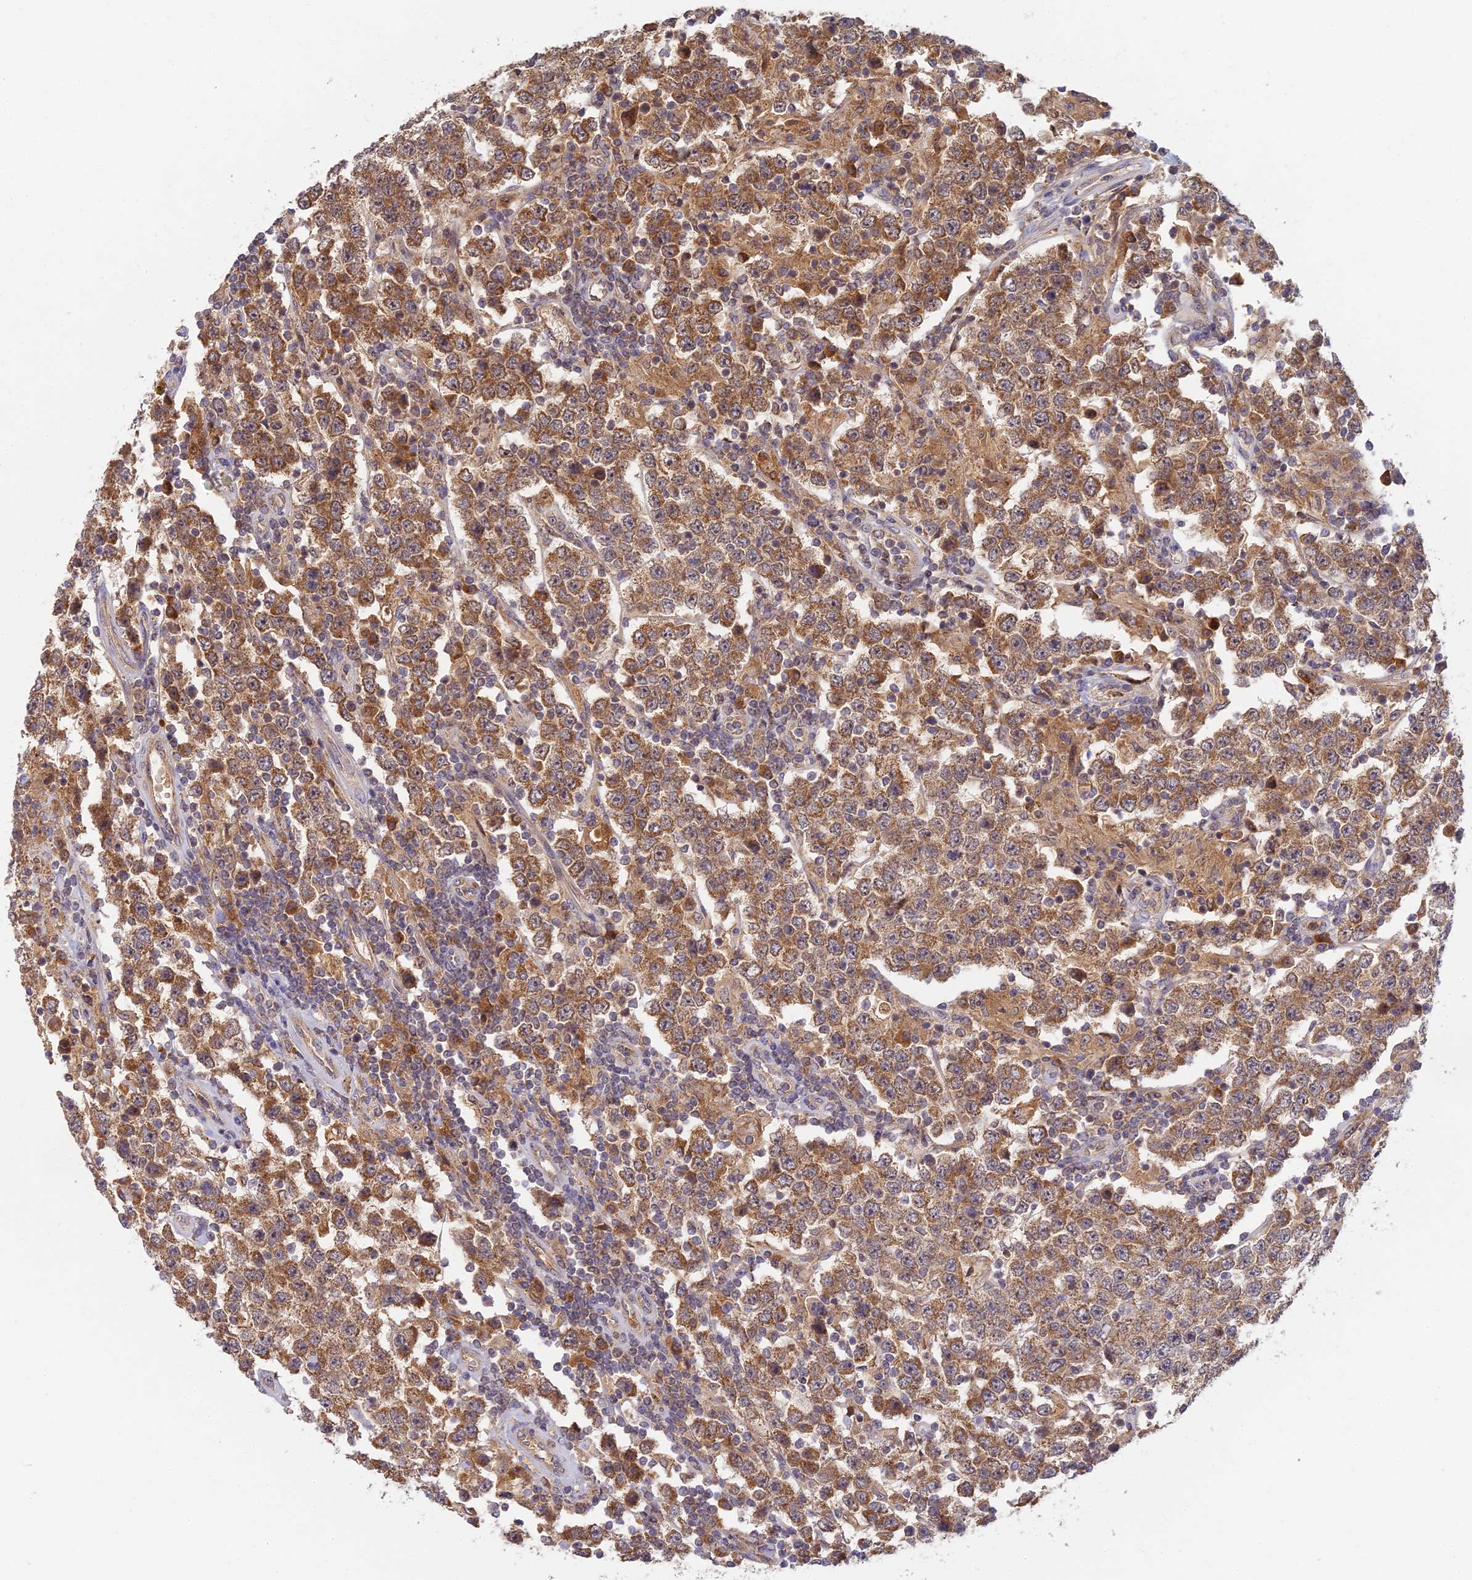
{"staining": {"intensity": "moderate", "quantity": ">75%", "location": "cytoplasmic/membranous"}, "tissue": "testis cancer", "cell_type": "Tumor cells", "image_type": "cancer", "snomed": [{"axis": "morphology", "description": "Normal tissue, NOS"}, {"axis": "morphology", "description": "Urothelial carcinoma, High grade"}, {"axis": "morphology", "description": "Seminoma, NOS"}, {"axis": "morphology", "description": "Carcinoma, Embryonal, NOS"}, {"axis": "topography", "description": "Urinary bladder"}, {"axis": "topography", "description": "Testis"}], "caption": "Testis cancer tissue demonstrates moderate cytoplasmic/membranous expression in approximately >75% of tumor cells", "gene": "RGL3", "patient": {"sex": "male", "age": 41}}